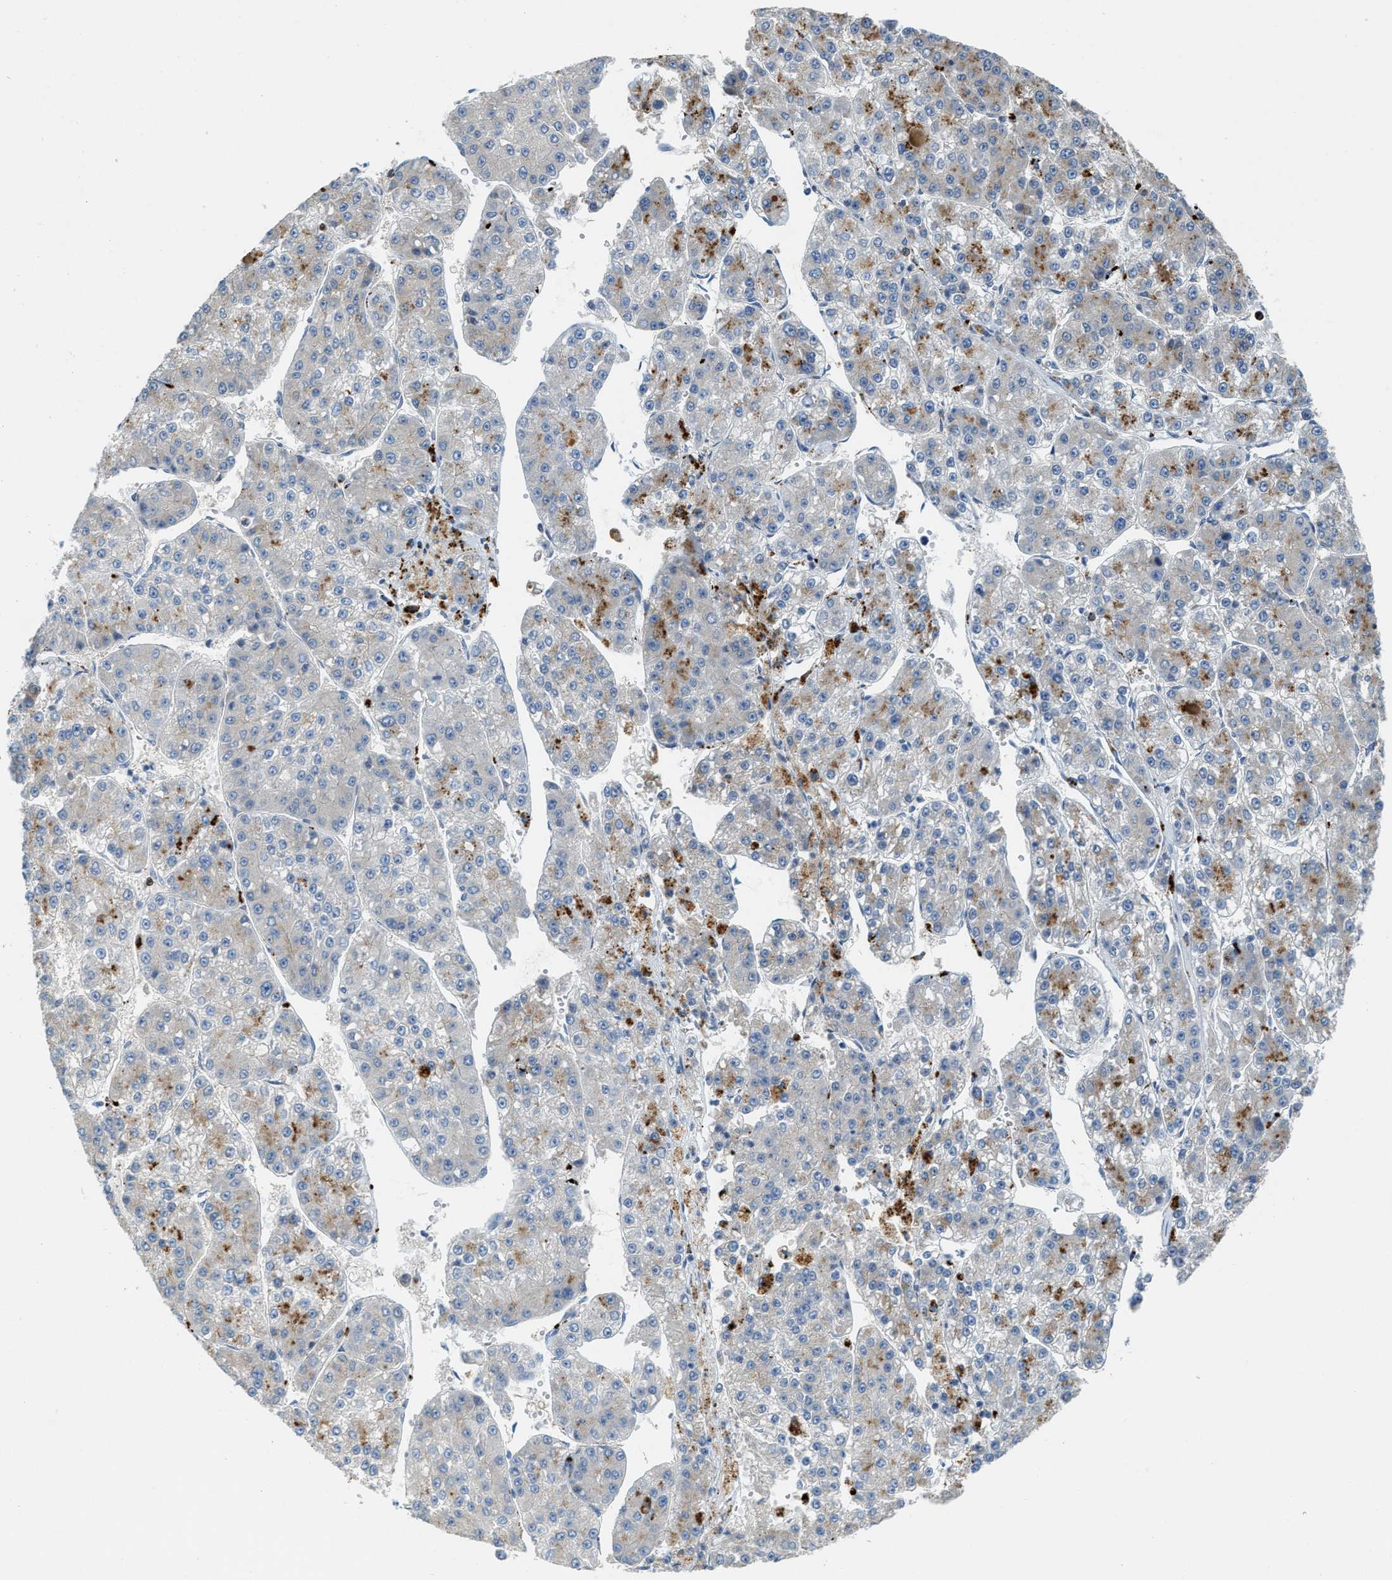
{"staining": {"intensity": "moderate", "quantity": "25%-75%", "location": "cytoplasmic/membranous"}, "tissue": "liver cancer", "cell_type": "Tumor cells", "image_type": "cancer", "snomed": [{"axis": "morphology", "description": "Carcinoma, Hepatocellular, NOS"}, {"axis": "topography", "description": "Liver"}], "caption": "This image displays immunohistochemistry staining of hepatocellular carcinoma (liver), with medium moderate cytoplasmic/membranous staining in about 25%-75% of tumor cells.", "gene": "KLHDC10", "patient": {"sex": "female", "age": 73}}